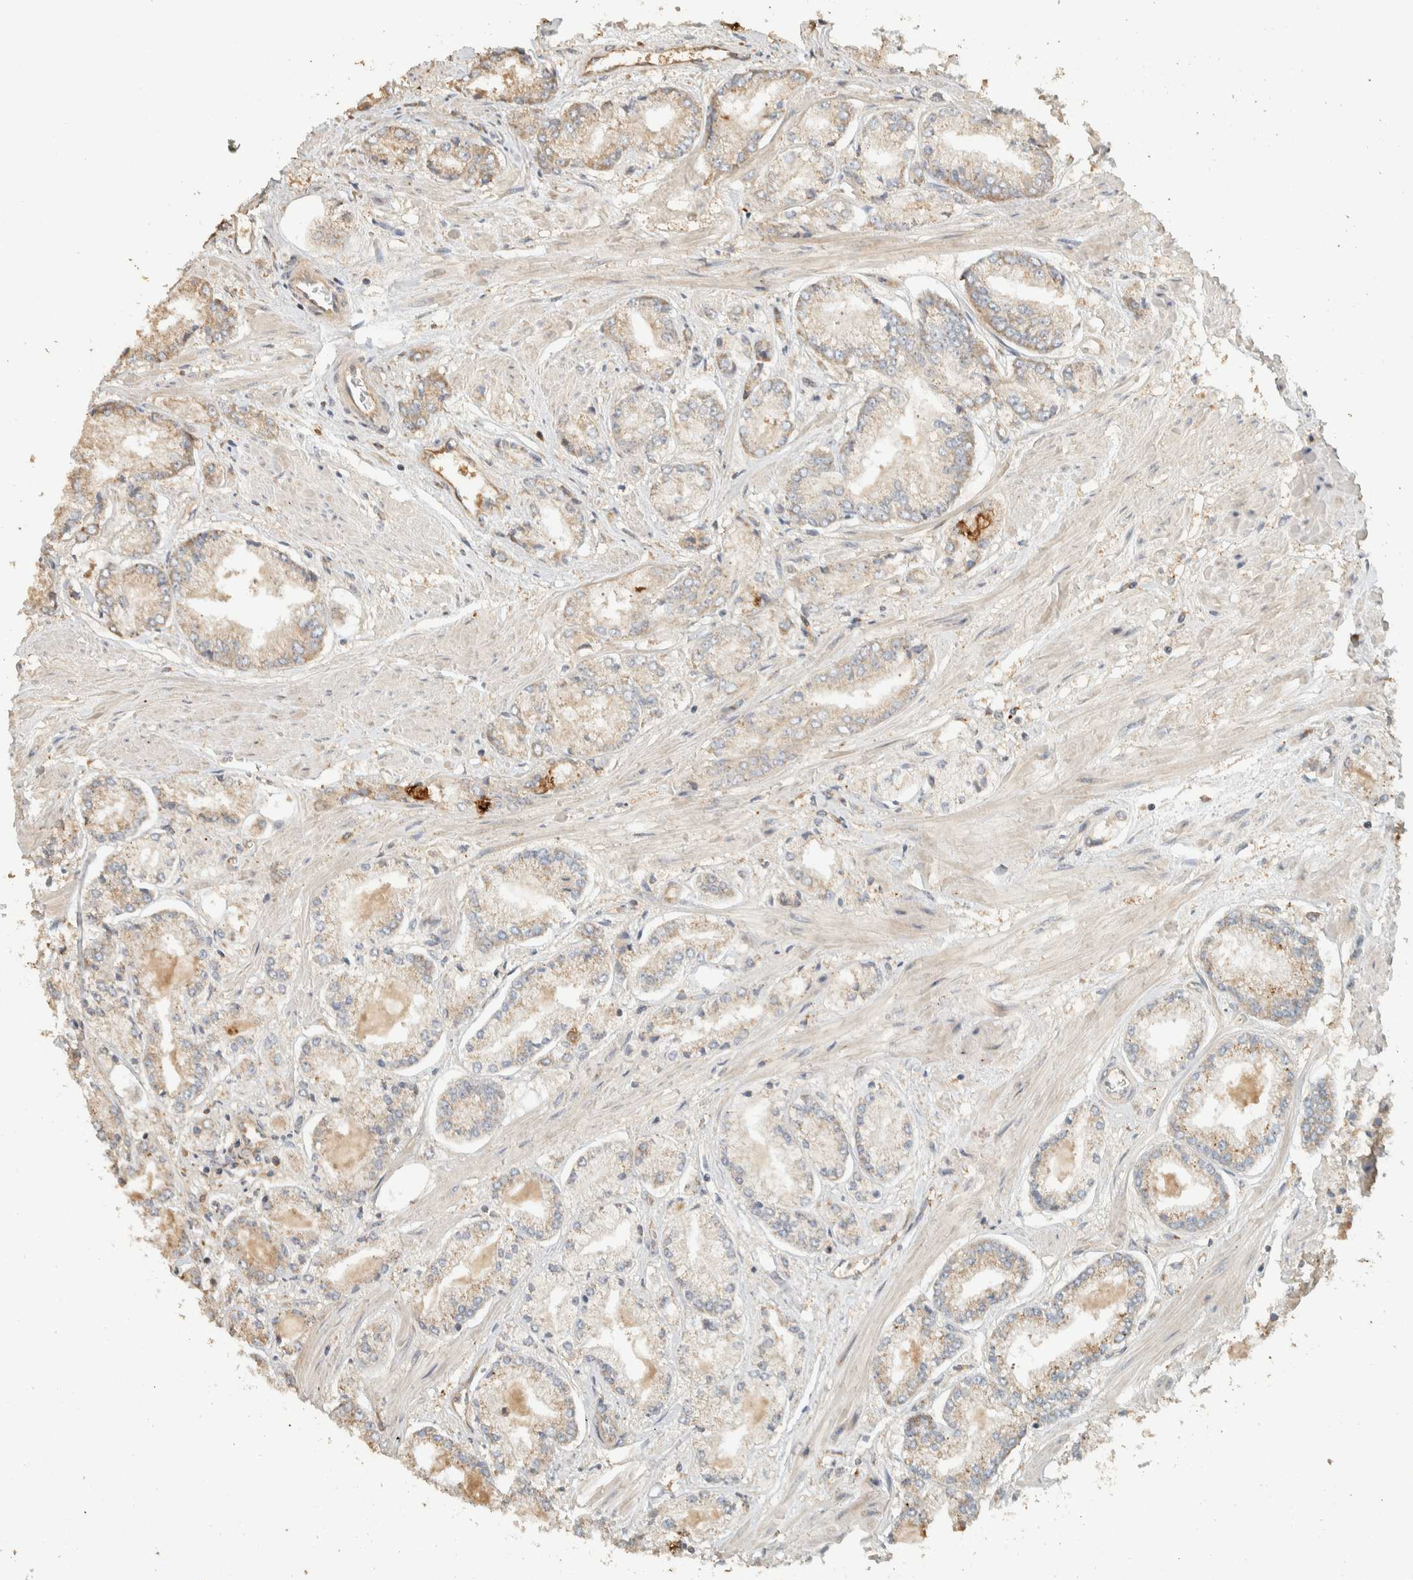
{"staining": {"intensity": "weak", "quantity": "<25%", "location": "cytoplasmic/membranous"}, "tissue": "prostate cancer", "cell_type": "Tumor cells", "image_type": "cancer", "snomed": [{"axis": "morphology", "description": "Adenocarcinoma, Low grade"}, {"axis": "topography", "description": "Prostate"}], "caption": "The immunohistochemistry image has no significant staining in tumor cells of prostate cancer tissue. (DAB (3,3'-diaminobenzidine) immunohistochemistry (IHC) with hematoxylin counter stain).", "gene": "EXOC7", "patient": {"sex": "male", "age": 52}}